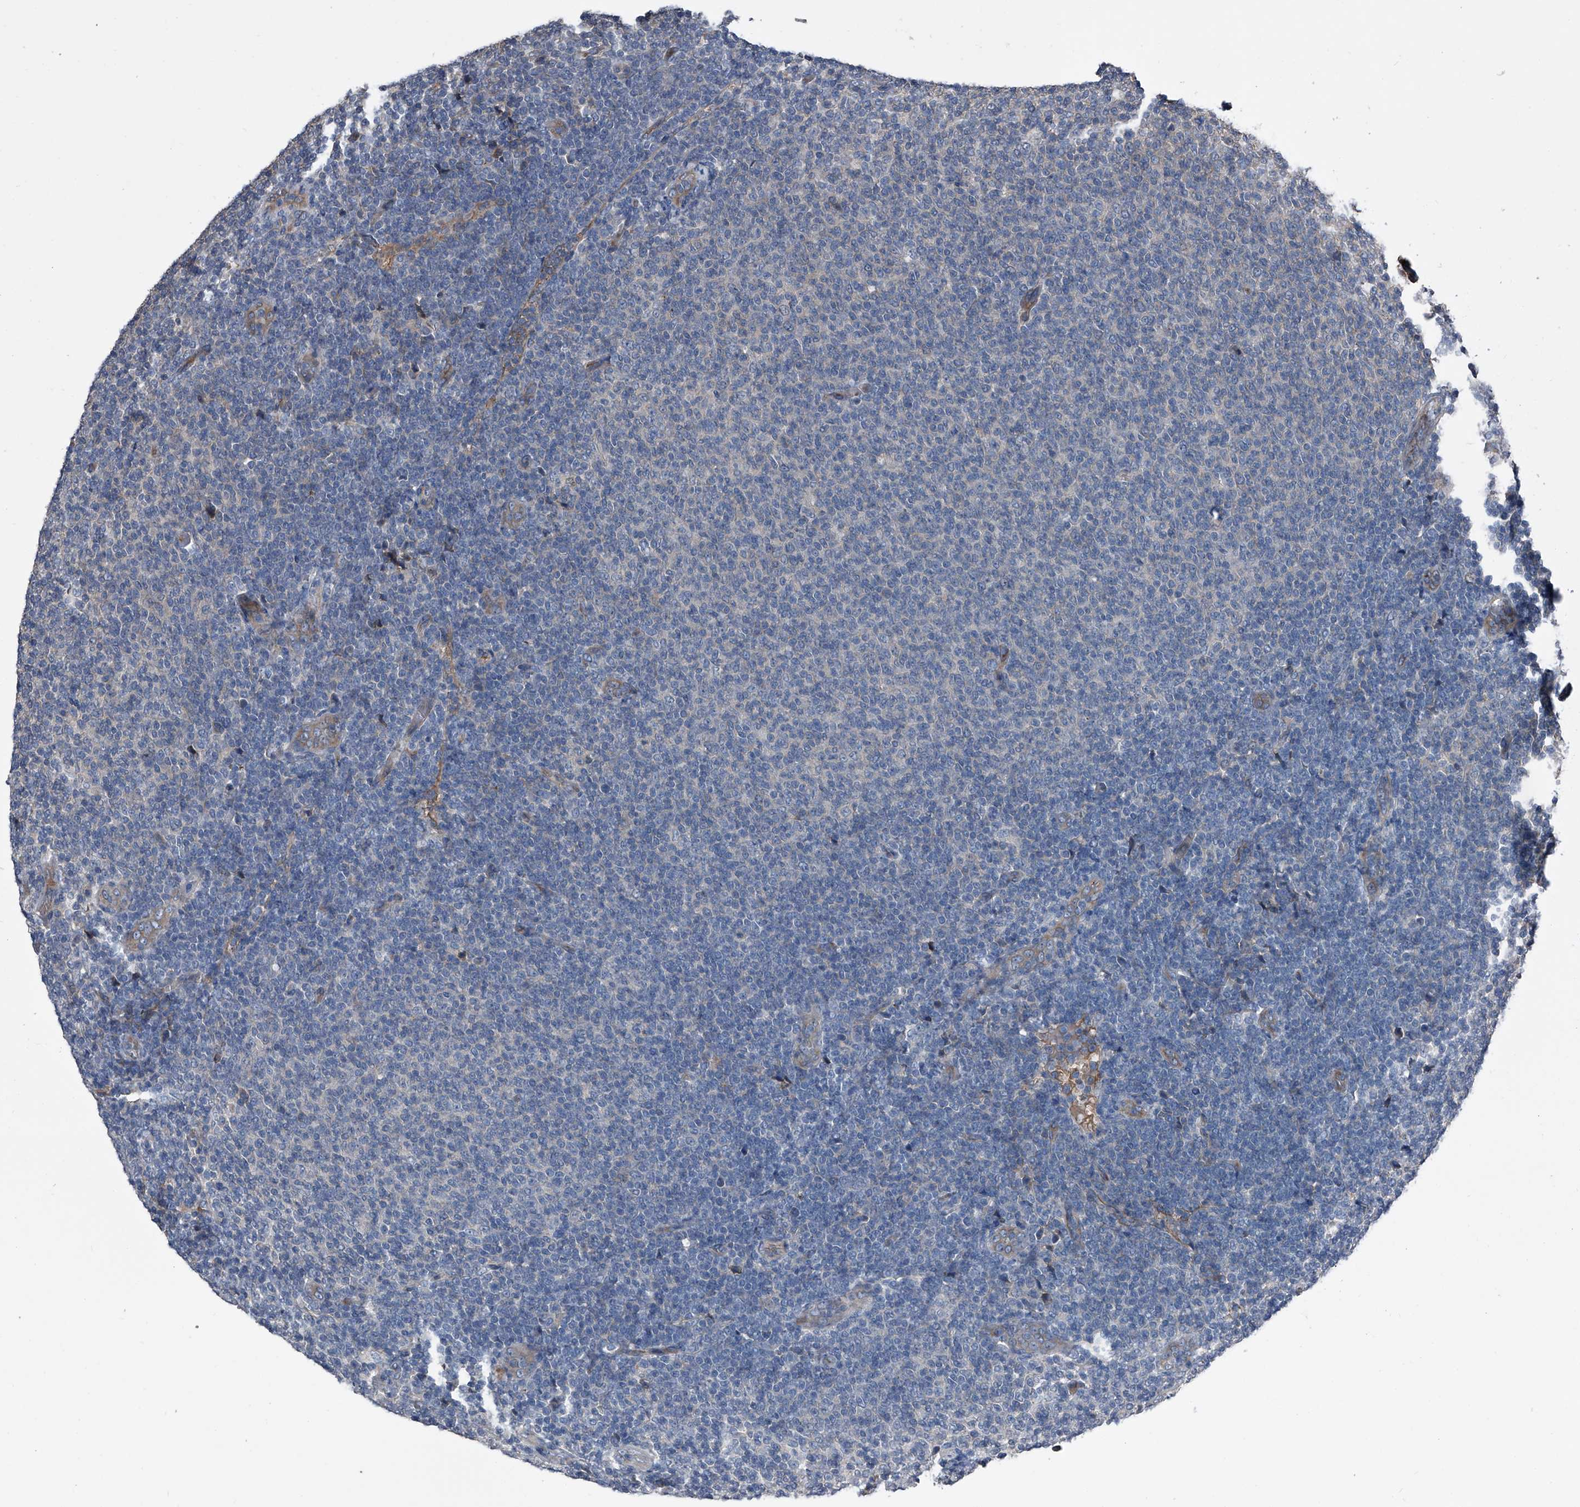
{"staining": {"intensity": "negative", "quantity": "none", "location": "none"}, "tissue": "lymphoma", "cell_type": "Tumor cells", "image_type": "cancer", "snomed": [{"axis": "morphology", "description": "Malignant lymphoma, non-Hodgkin's type, Low grade"}, {"axis": "topography", "description": "Lymph node"}], "caption": "IHC histopathology image of lymphoma stained for a protein (brown), which demonstrates no expression in tumor cells.", "gene": "KIF13A", "patient": {"sex": "male", "age": 66}}